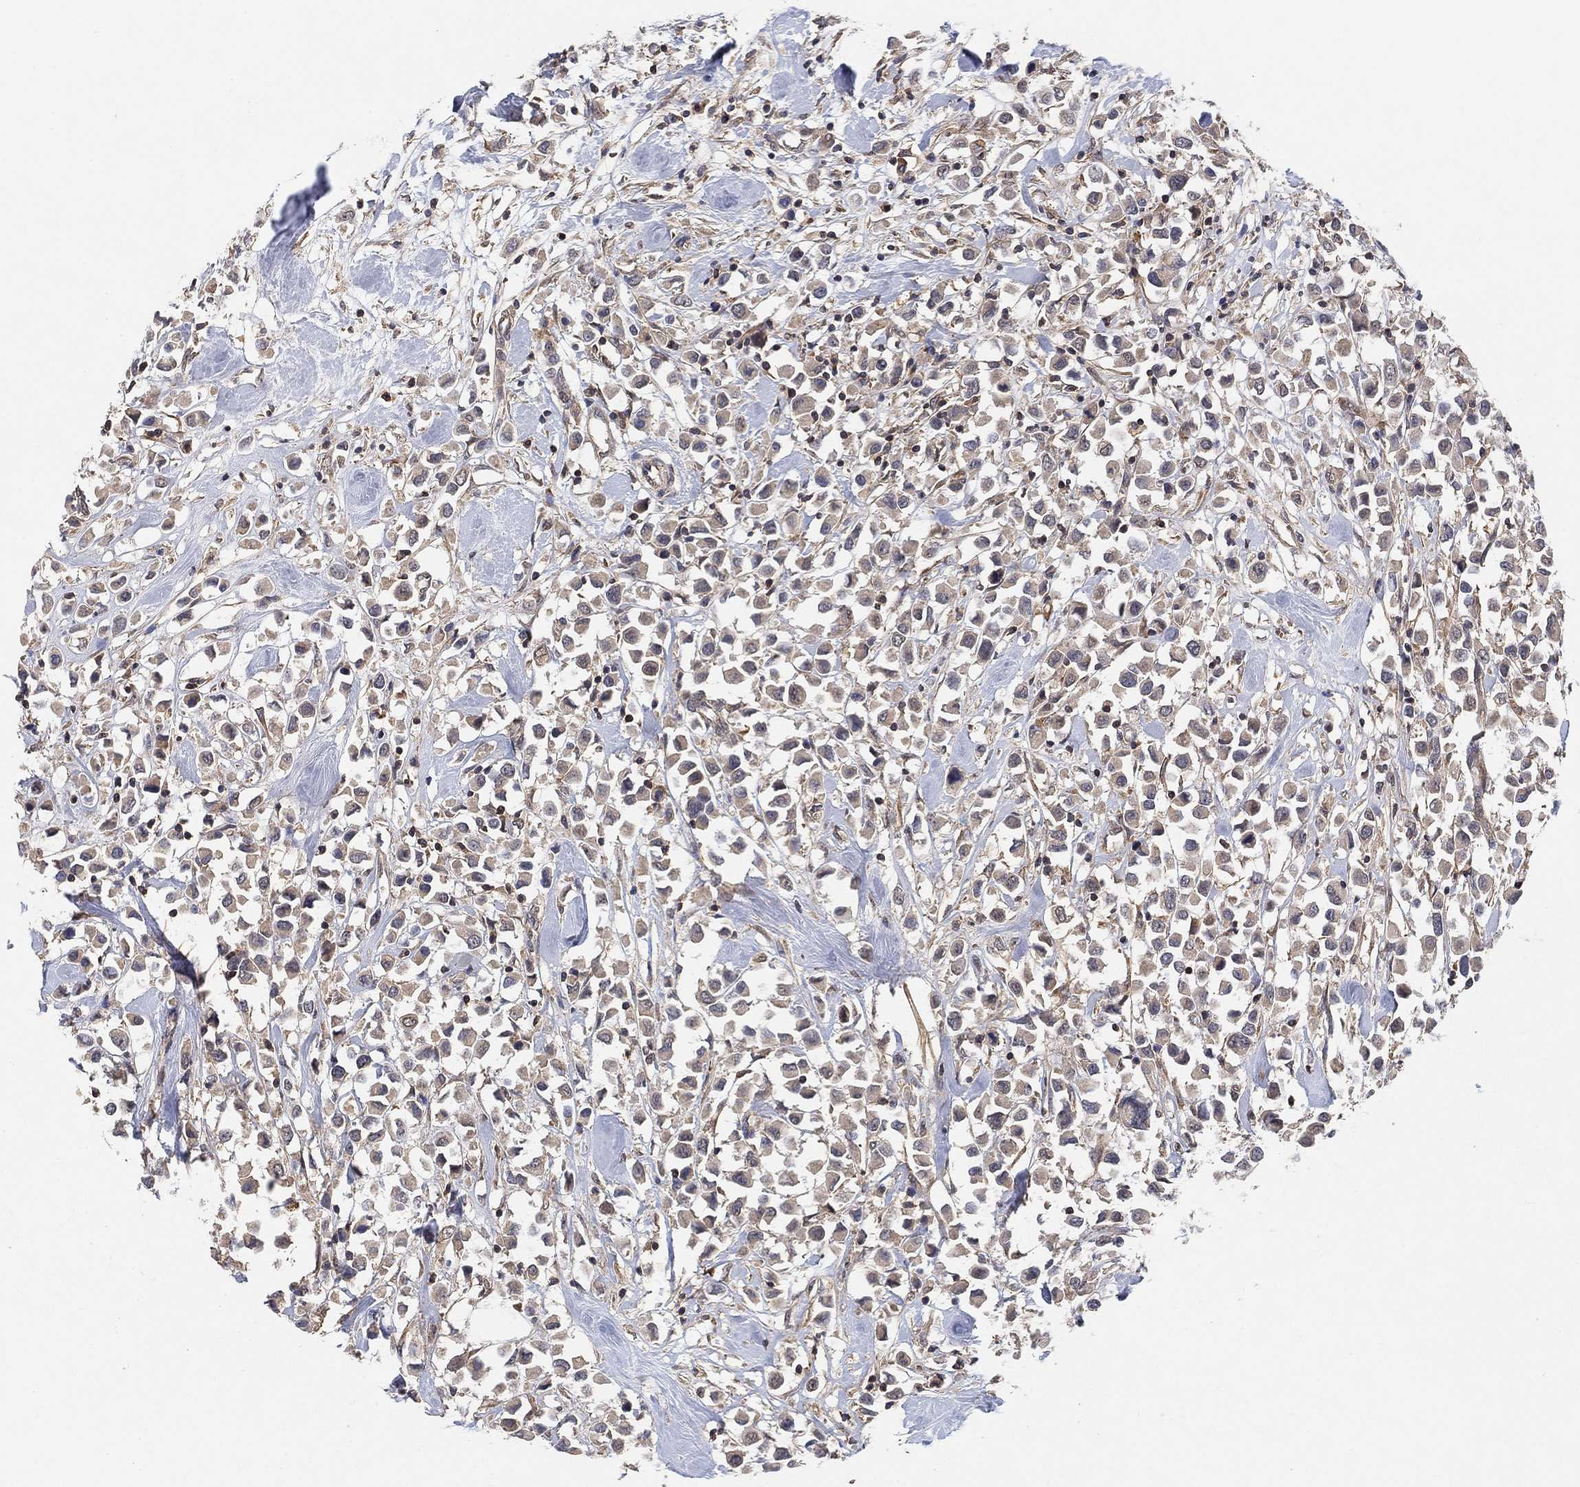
{"staining": {"intensity": "negative", "quantity": "none", "location": "none"}, "tissue": "breast cancer", "cell_type": "Tumor cells", "image_type": "cancer", "snomed": [{"axis": "morphology", "description": "Duct carcinoma"}, {"axis": "topography", "description": "Breast"}], "caption": "Tumor cells show no significant protein expression in breast cancer (infiltrating ductal carcinoma).", "gene": "CCDC43", "patient": {"sex": "female", "age": 61}}